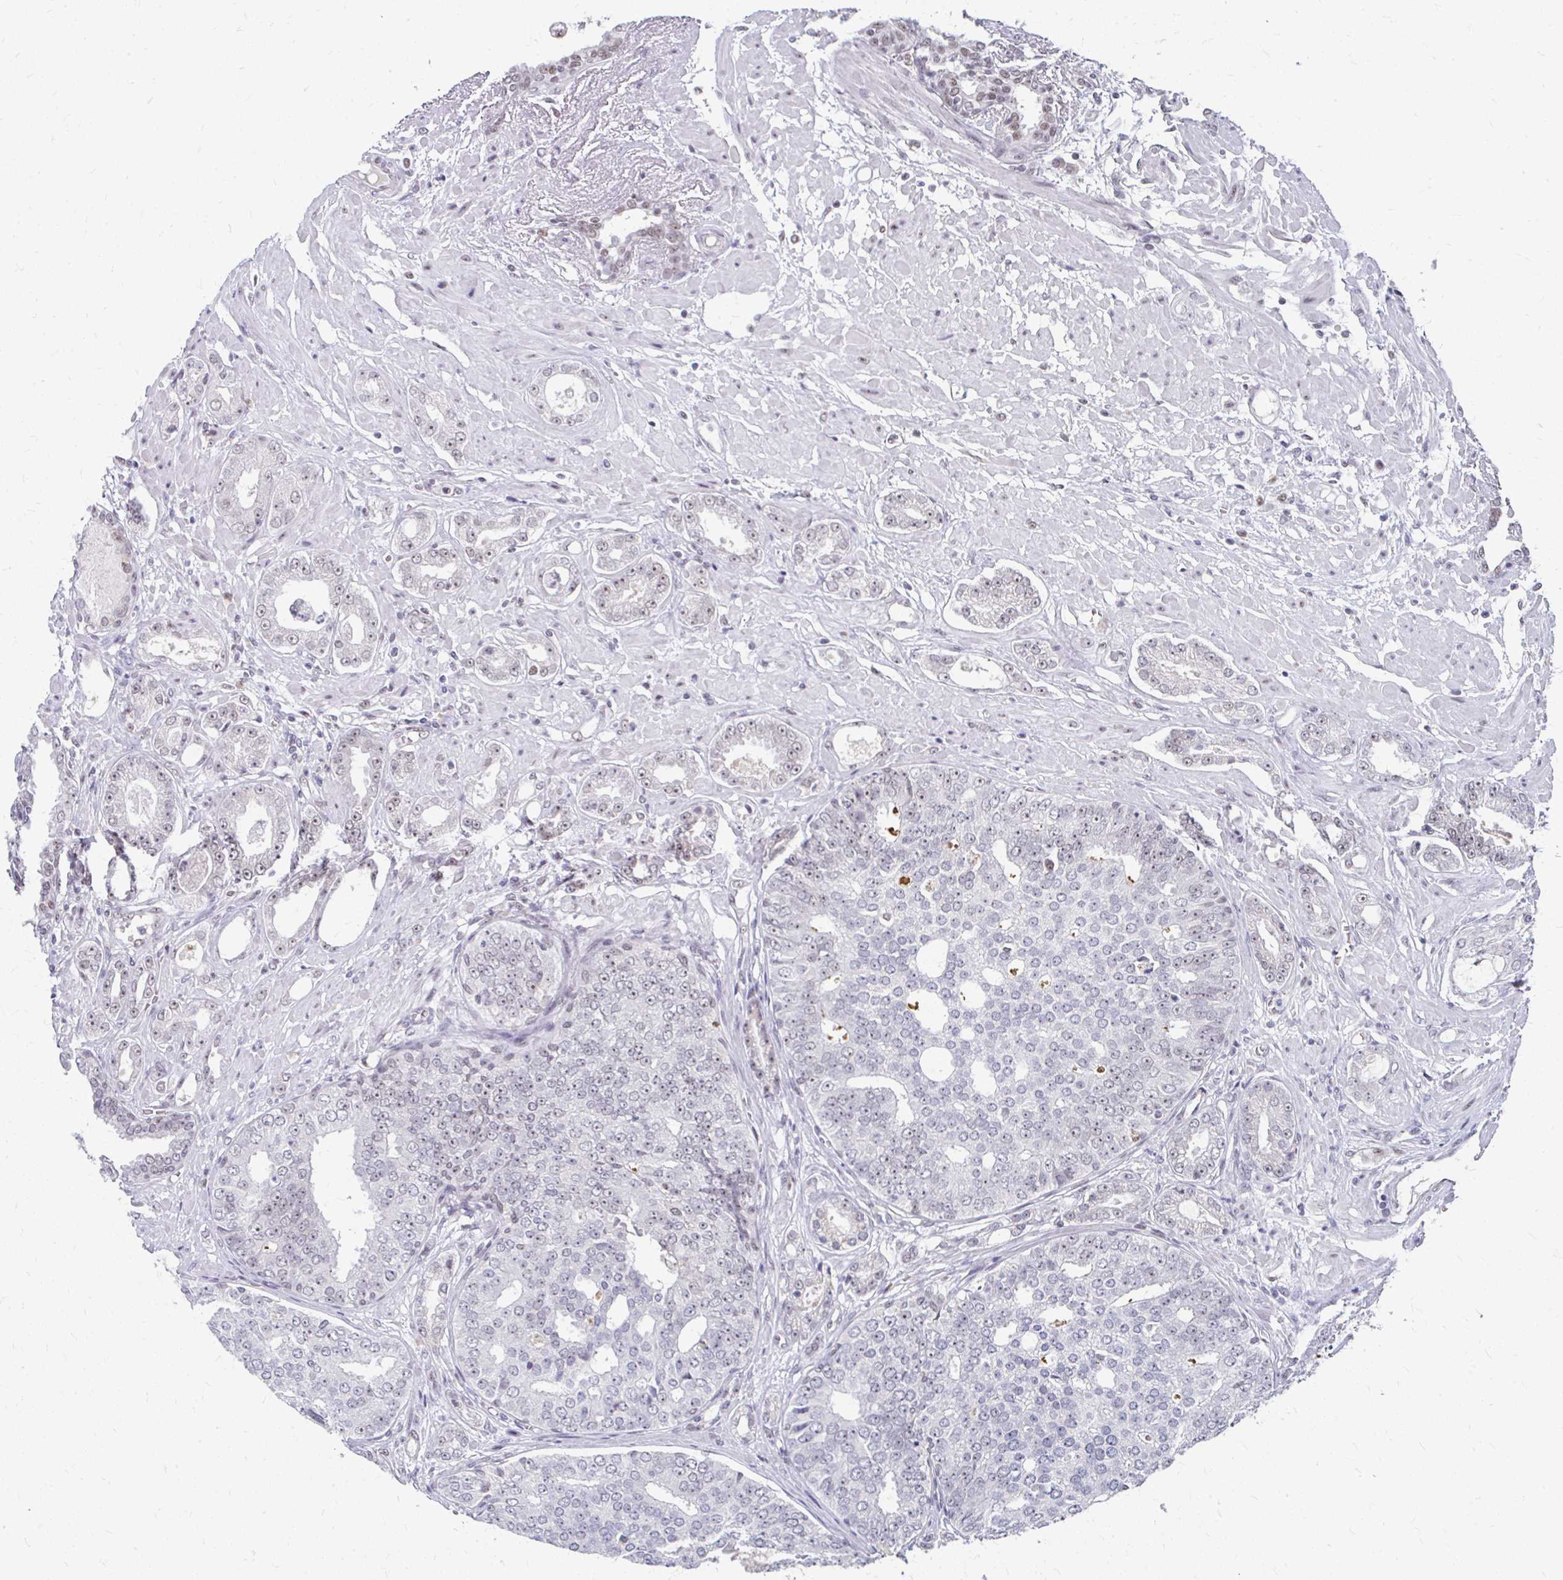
{"staining": {"intensity": "weak", "quantity": "25%-75%", "location": "nuclear"}, "tissue": "prostate cancer", "cell_type": "Tumor cells", "image_type": "cancer", "snomed": [{"axis": "morphology", "description": "Adenocarcinoma, High grade"}, {"axis": "topography", "description": "Prostate"}], "caption": "A histopathology image of prostate cancer (high-grade adenocarcinoma) stained for a protein exhibits weak nuclear brown staining in tumor cells.", "gene": "GTF2H1", "patient": {"sex": "male", "age": 71}}